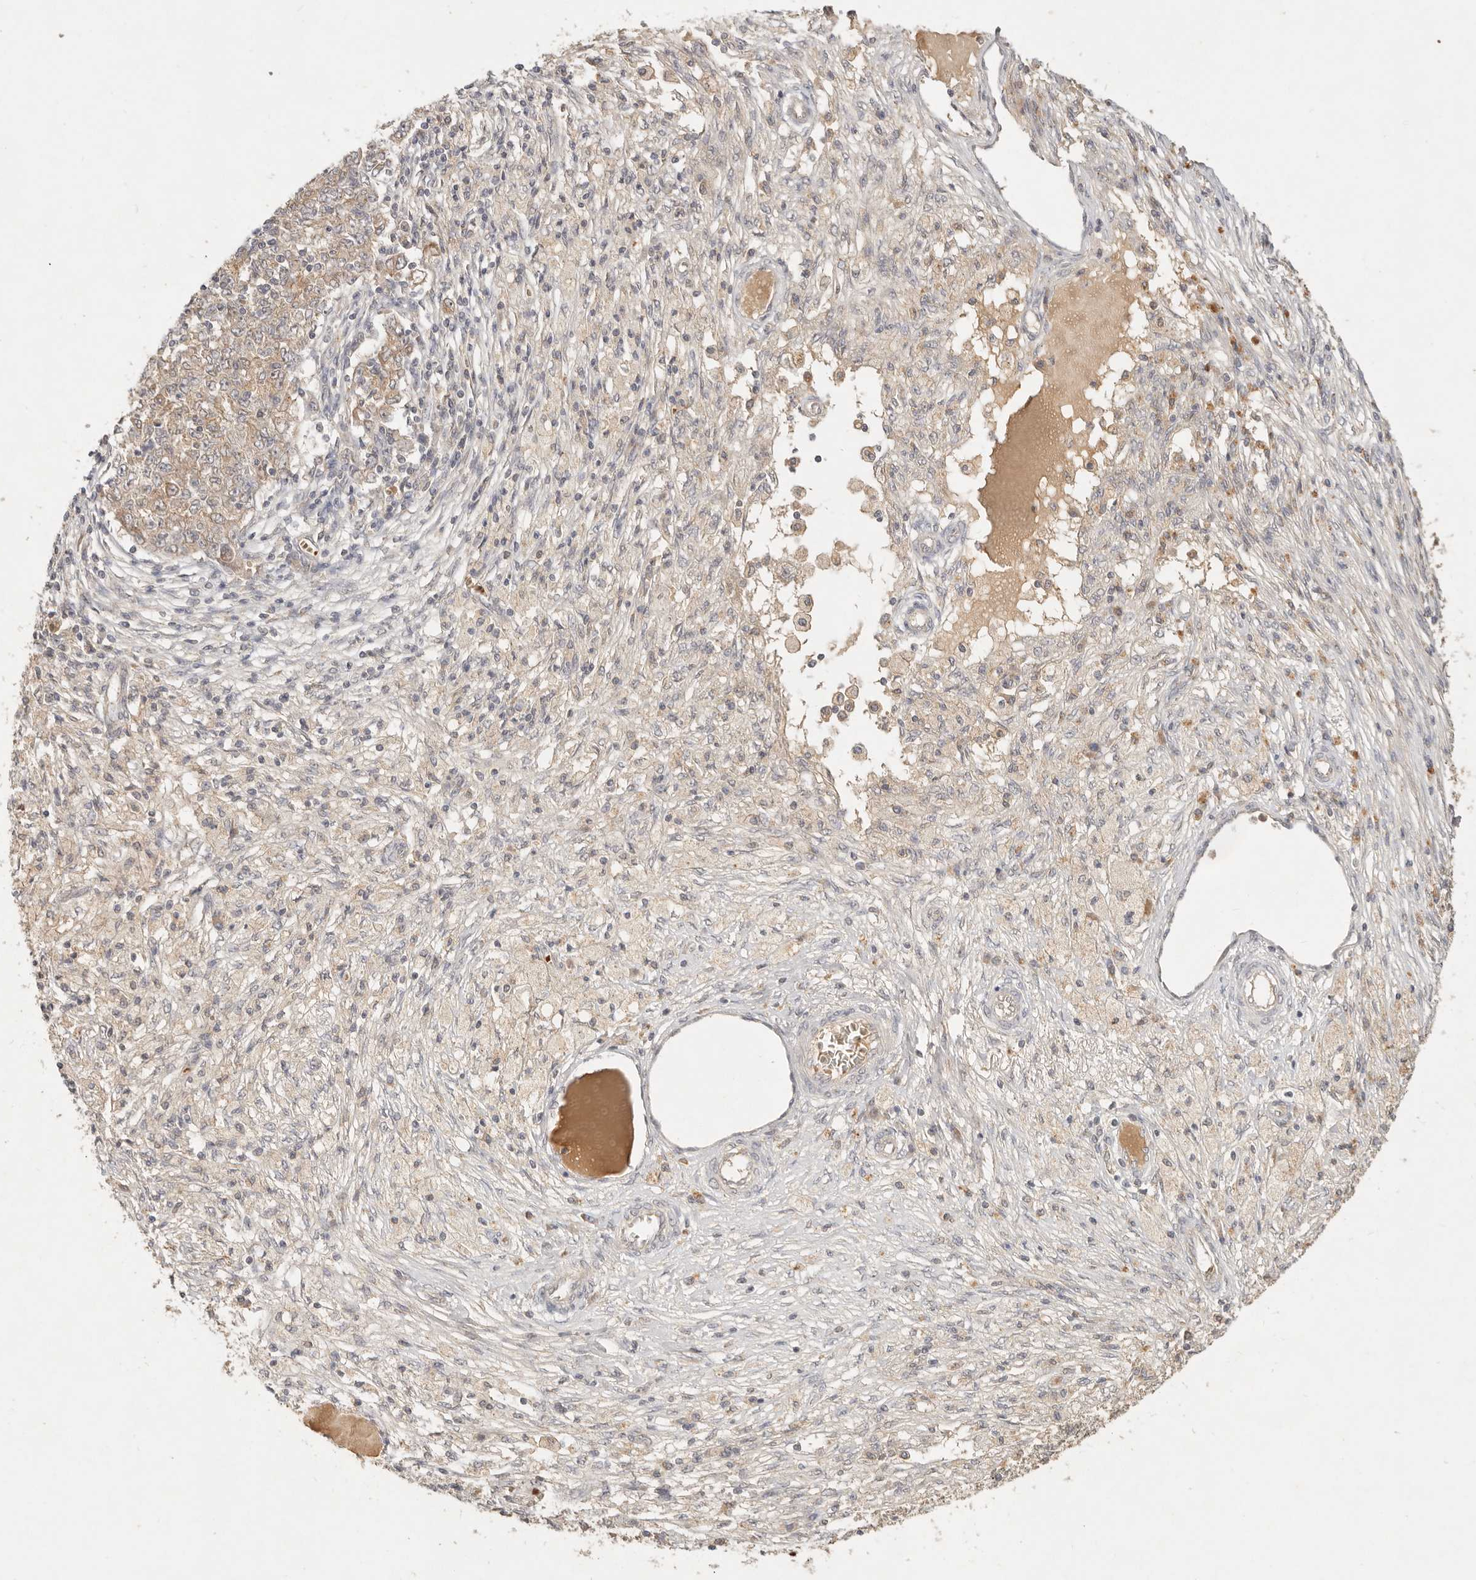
{"staining": {"intensity": "weak", "quantity": "25%-75%", "location": "cytoplasmic/membranous"}, "tissue": "ovarian cancer", "cell_type": "Tumor cells", "image_type": "cancer", "snomed": [{"axis": "morphology", "description": "Carcinoma, endometroid"}, {"axis": "topography", "description": "Ovary"}], "caption": "Protein analysis of ovarian cancer (endometroid carcinoma) tissue exhibits weak cytoplasmic/membranous staining in approximately 25%-75% of tumor cells.", "gene": "FREM2", "patient": {"sex": "female", "age": 42}}